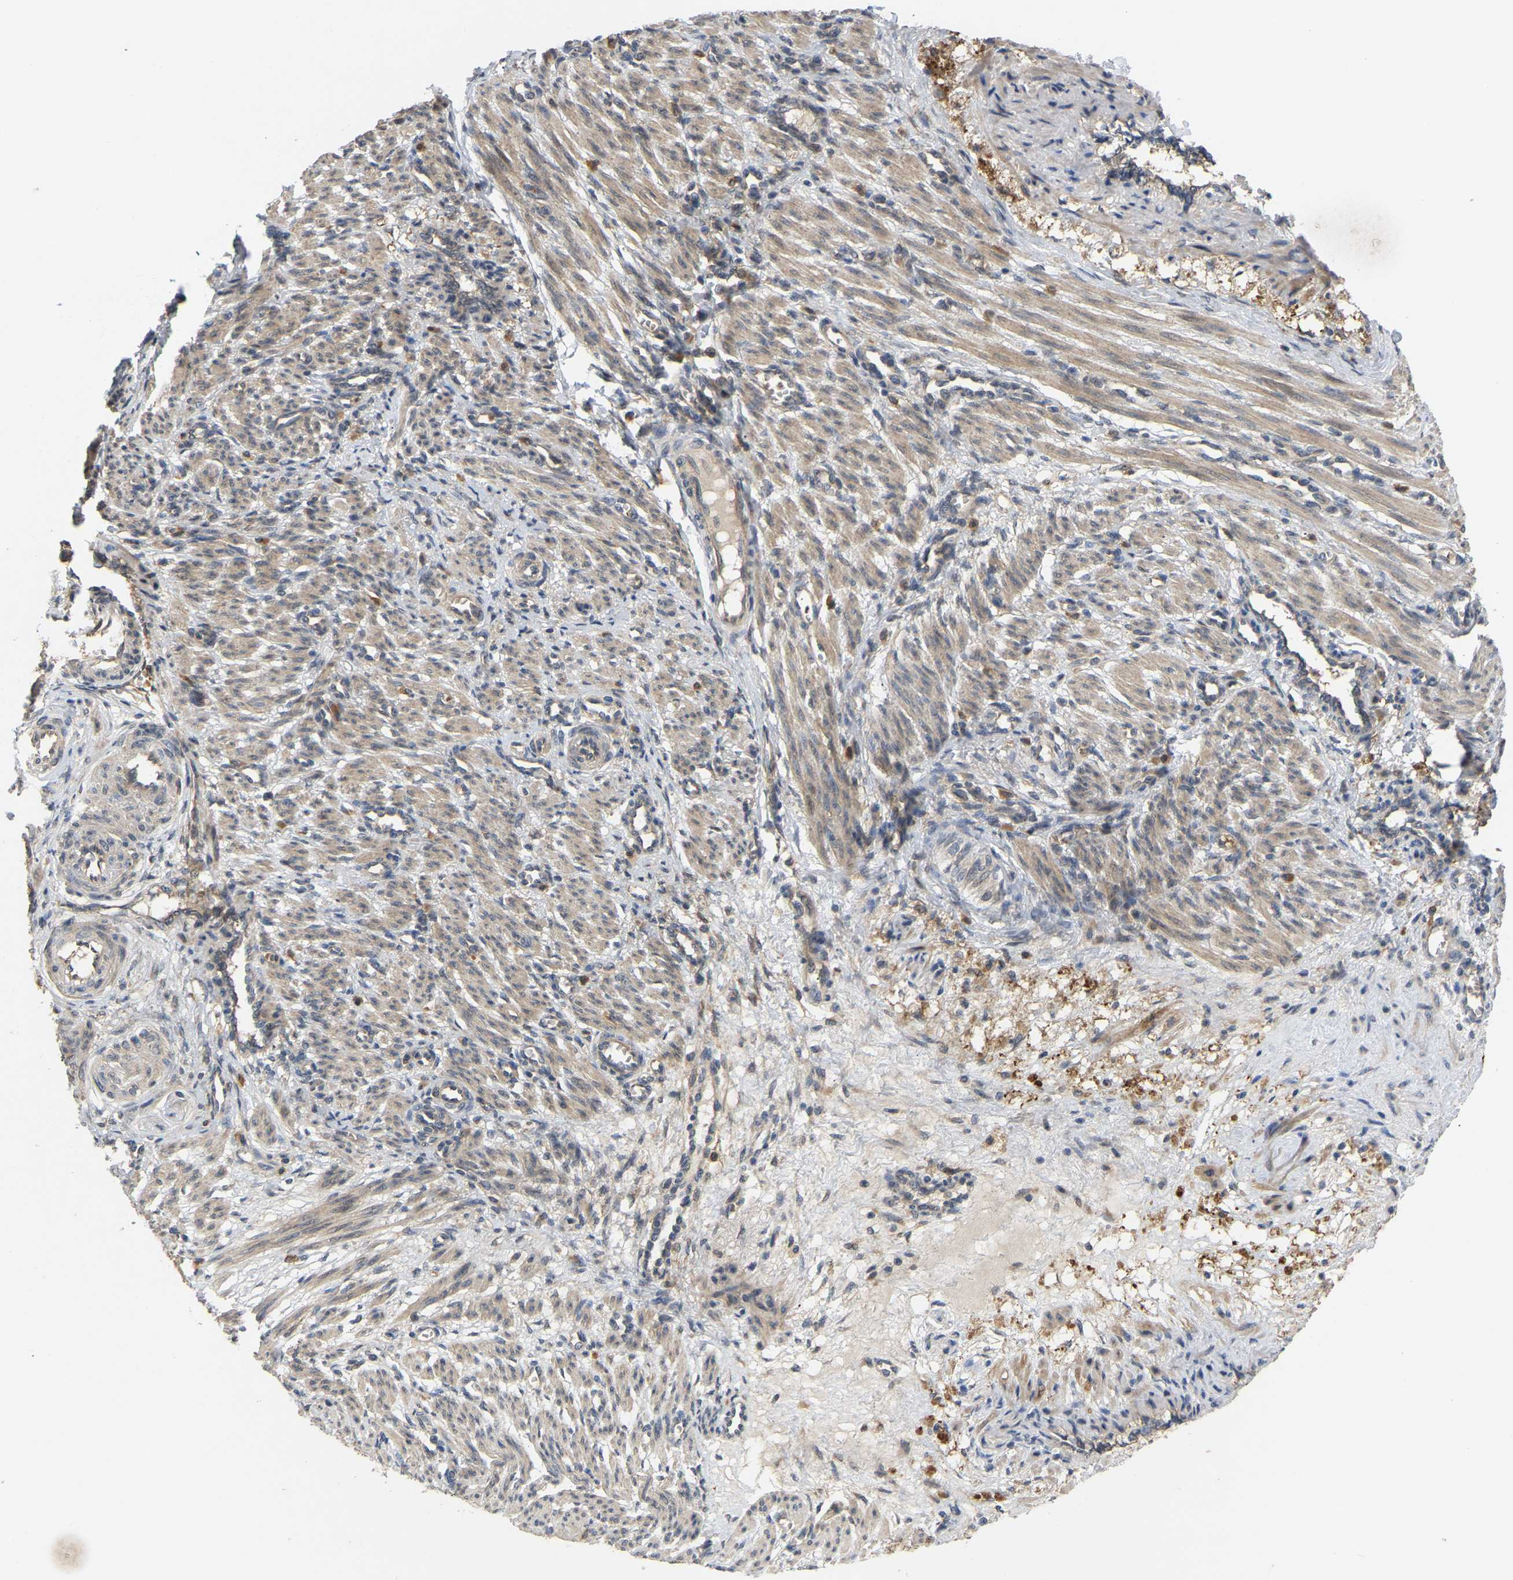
{"staining": {"intensity": "moderate", "quantity": ">75%", "location": "cytoplasmic/membranous"}, "tissue": "smooth muscle", "cell_type": "Smooth muscle cells", "image_type": "normal", "snomed": [{"axis": "morphology", "description": "Normal tissue, NOS"}, {"axis": "topography", "description": "Endometrium"}], "caption": "Protein expression analysis of unremarkable smooth muscle shows moderate cytoplasmic/membranous expression in about >75% of smooth muscle cells. The staining was performed using DAB (3,3'-diaminobenzidine), with brown indicating positive protein expression. Nuclei are stained blue with hematoxylin.", "gene": "LIMK2", "patient": {"sex": "female", "age": 33}}